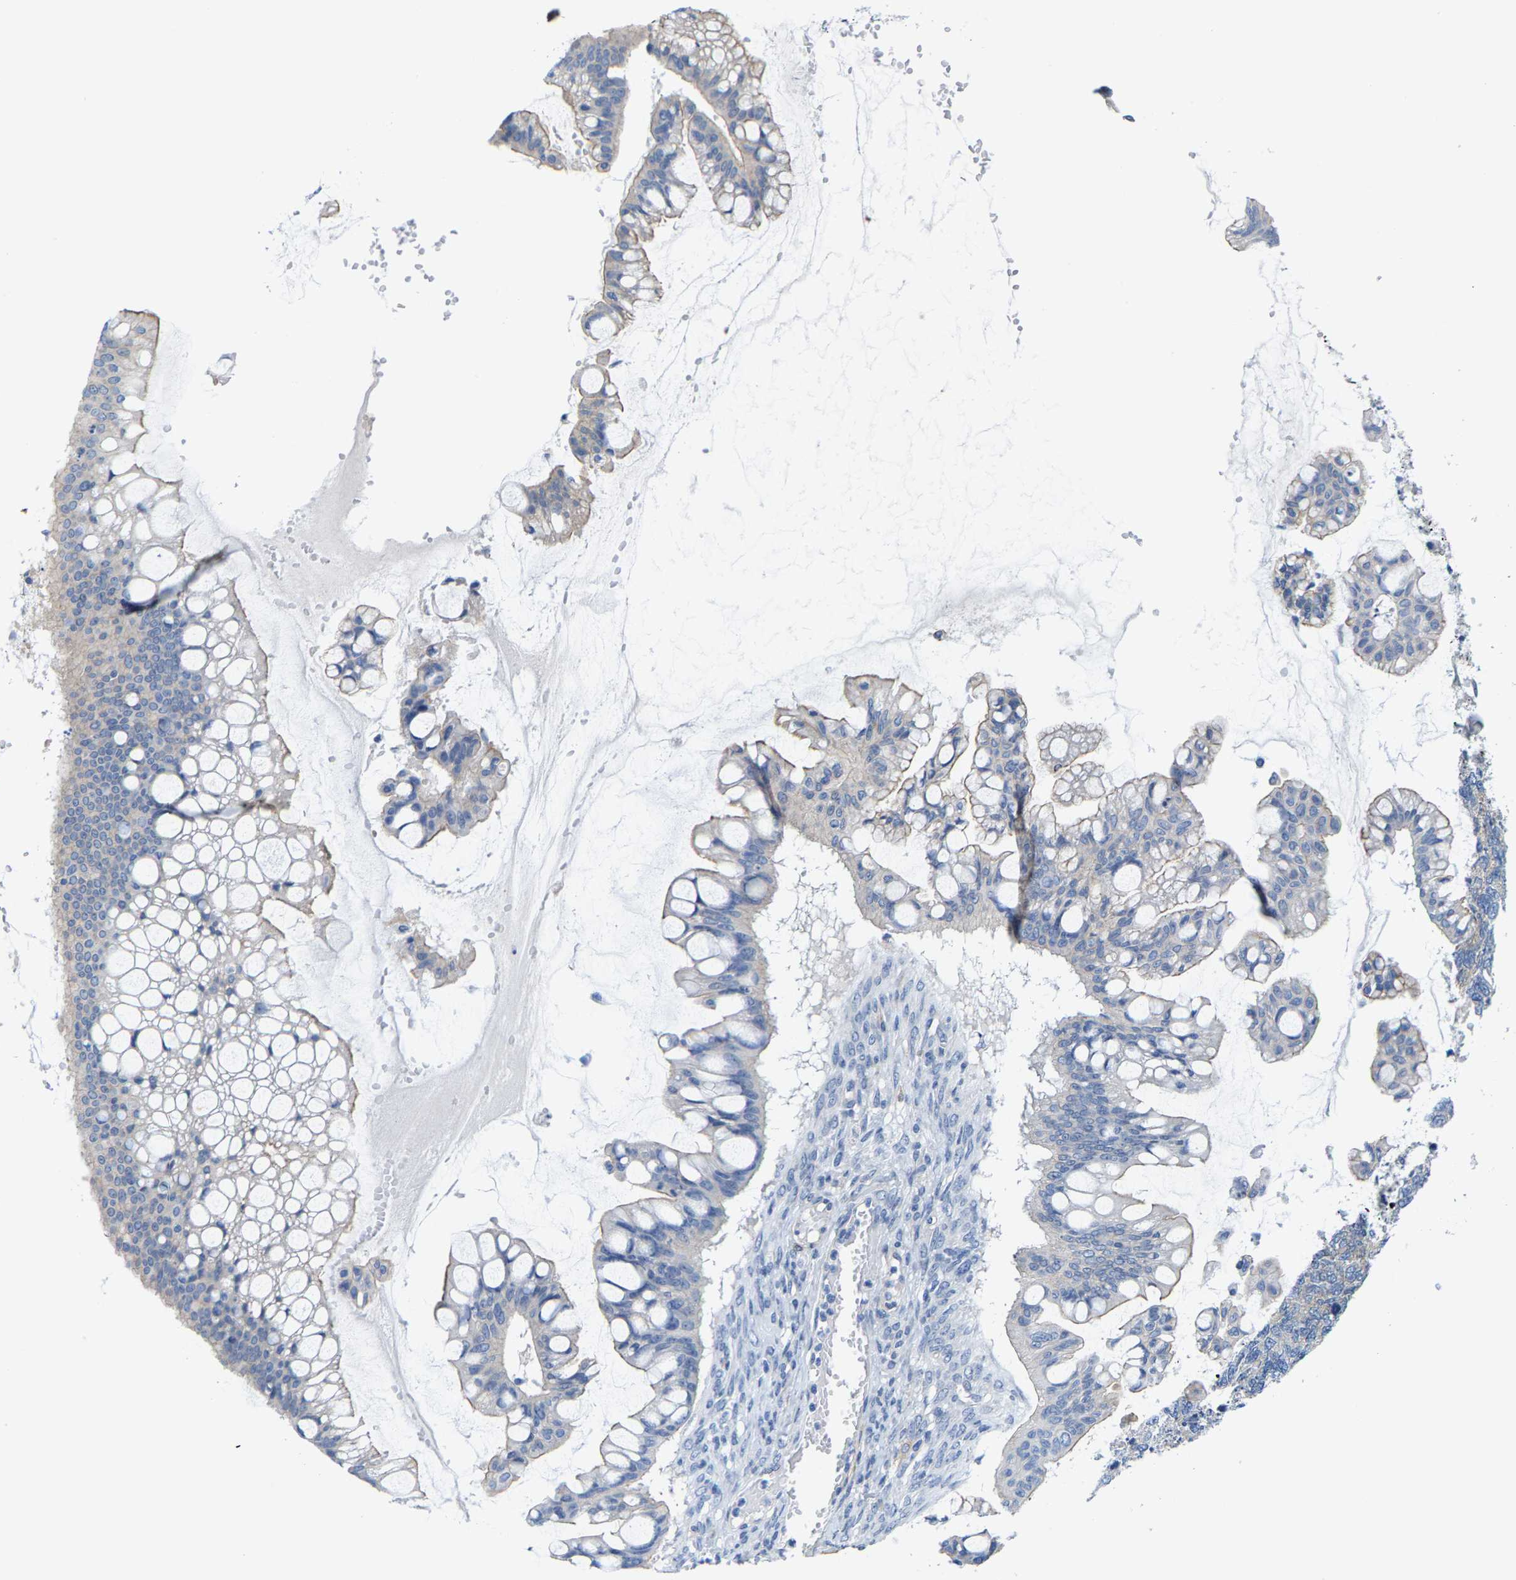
{"staining": {"intensity": "negative", "quantity": "none", "location": "none"}, "tissue": "ovarian cancer", "cell_type": "Tumor cells", "image_type": "cancer", "snomed": [{"axis": "morphology", "description": "Cystadenocarcinoma, mucinous, NOS"}, {"axis": "topography", "description": "Ovary"}], "caption": "Immunohistochemistry (IHC) image of human ovarian mucinous cystadenocarcinoma stained for a protein (brown), which demonstrates no staining in tumor cells. The staining was performed using DAB to visualize the protein expression in brown, while the nuclei were stained in blue with hematoxylin (Magnification: 20x).", "gene": "DSCAM", "patient": {"sex": "female", "age": 73}}